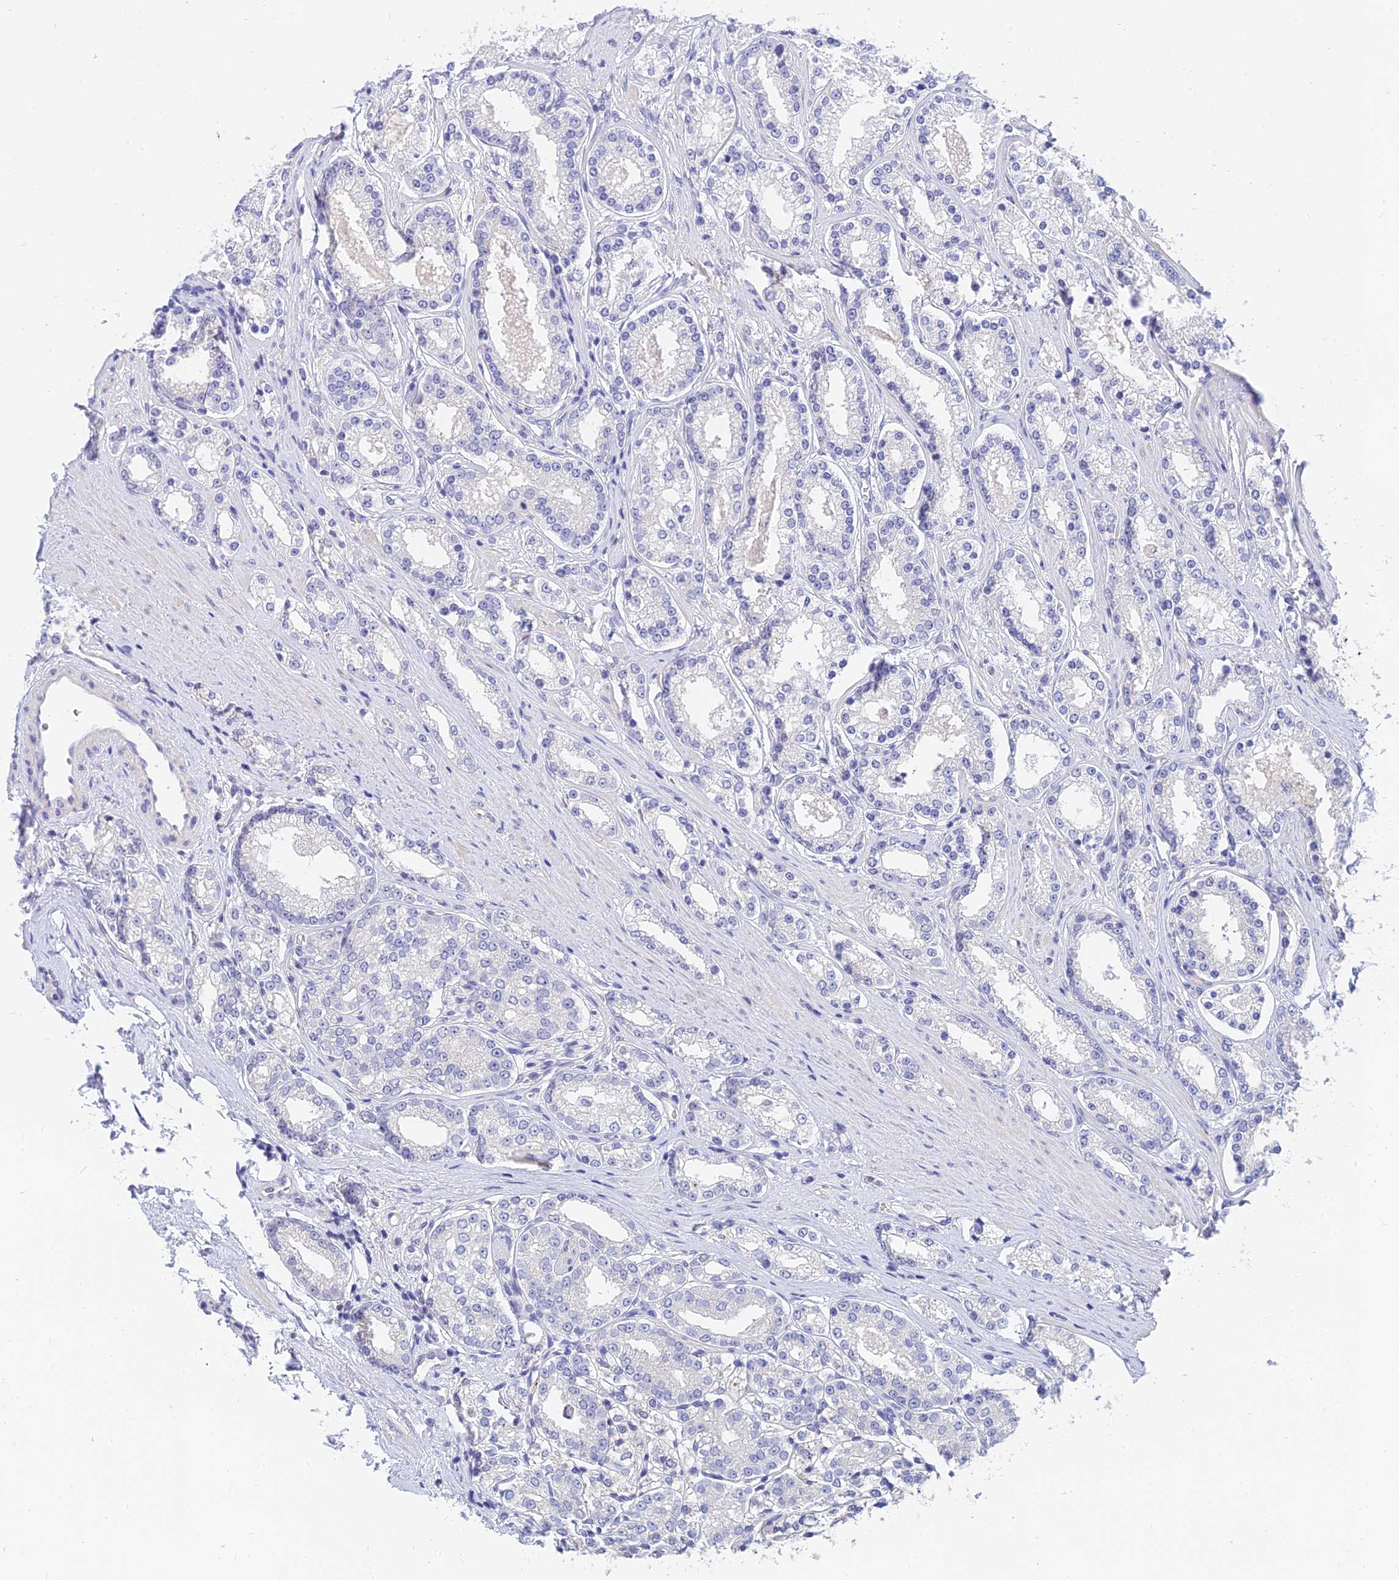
{"staining": {"intensity": "negative", "quantity": "none", "location": "none"}, "tissue": "prostate cancer", "cell_type": "Tumor cells", "image_type": "cancer", "snomed": [{"axis": "morphology", "description": "Normal tissue, NOS"}, {"axis": "morphology", "description": "Adenocarcinoma, High grade"}, {"axis": "topography", "description": "Prostate"}], "caption": "There is no significant expression in tumor cells of high-grade adenocarcinoma (prostate). (DAB immunohistochemistry, high magnification).", "gene": "TMEM161B", "patient": {"sex": "male", "age": 83}}